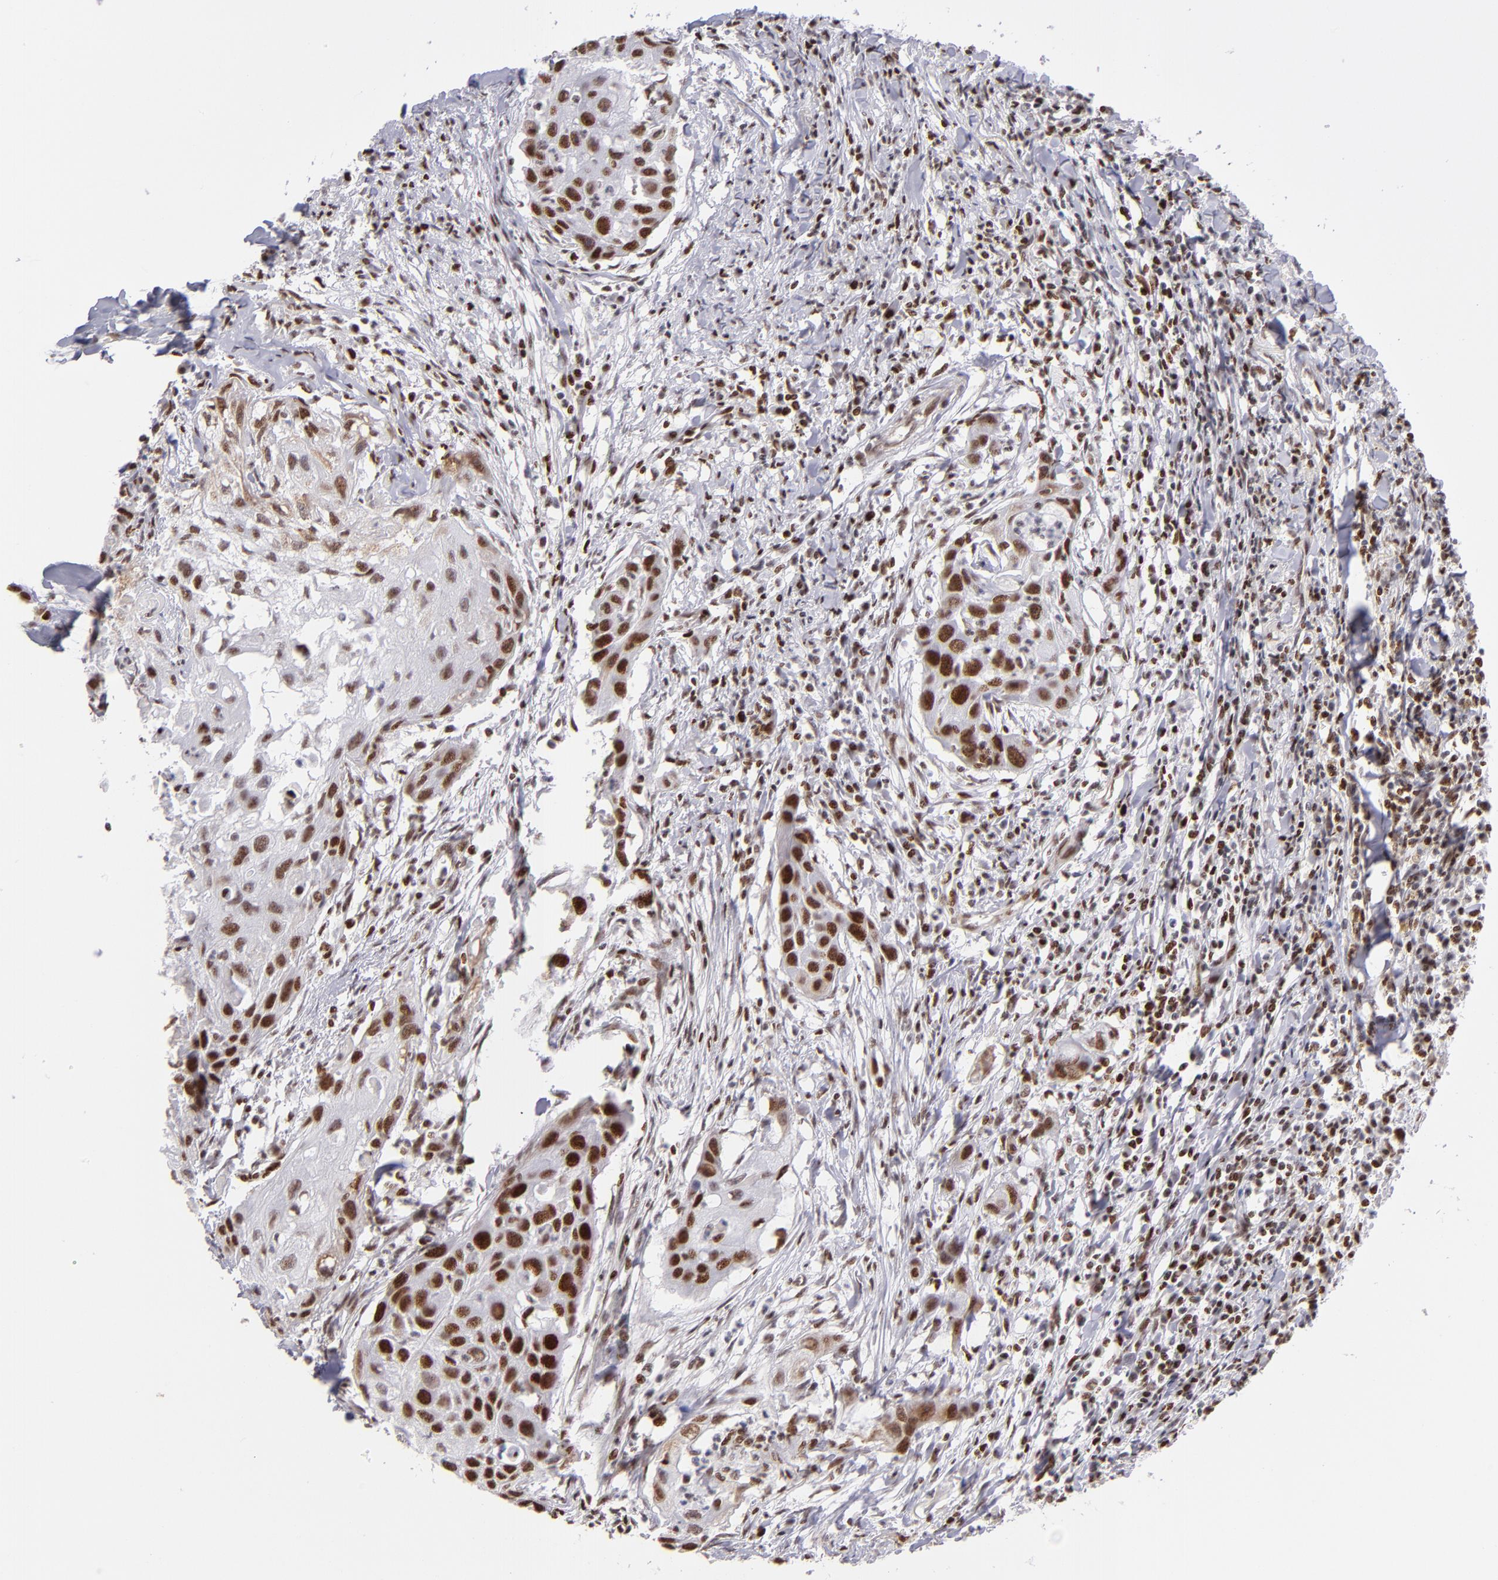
{"staining": {"intensity": "strong", "quantity": ">75%", "location": "nuclear"}, "tissue": "head and neck cancer", "cell_type": "Tumor cells", "image_type": "cancer", "snomed": [{"axis": "morphology", "description": "Squamous cell carcinoma, NOS"}, {"axis": "topography", "description": "Head-Neck"}], "caption": "About >75% of tumor cells in squamous cell carcinoma (head and neck) display strong nuclear protein positivity as visualized by brown immunohistochemical staining.", "gene": "POLA1", "patient": {"sex": "male", "age": 64}}